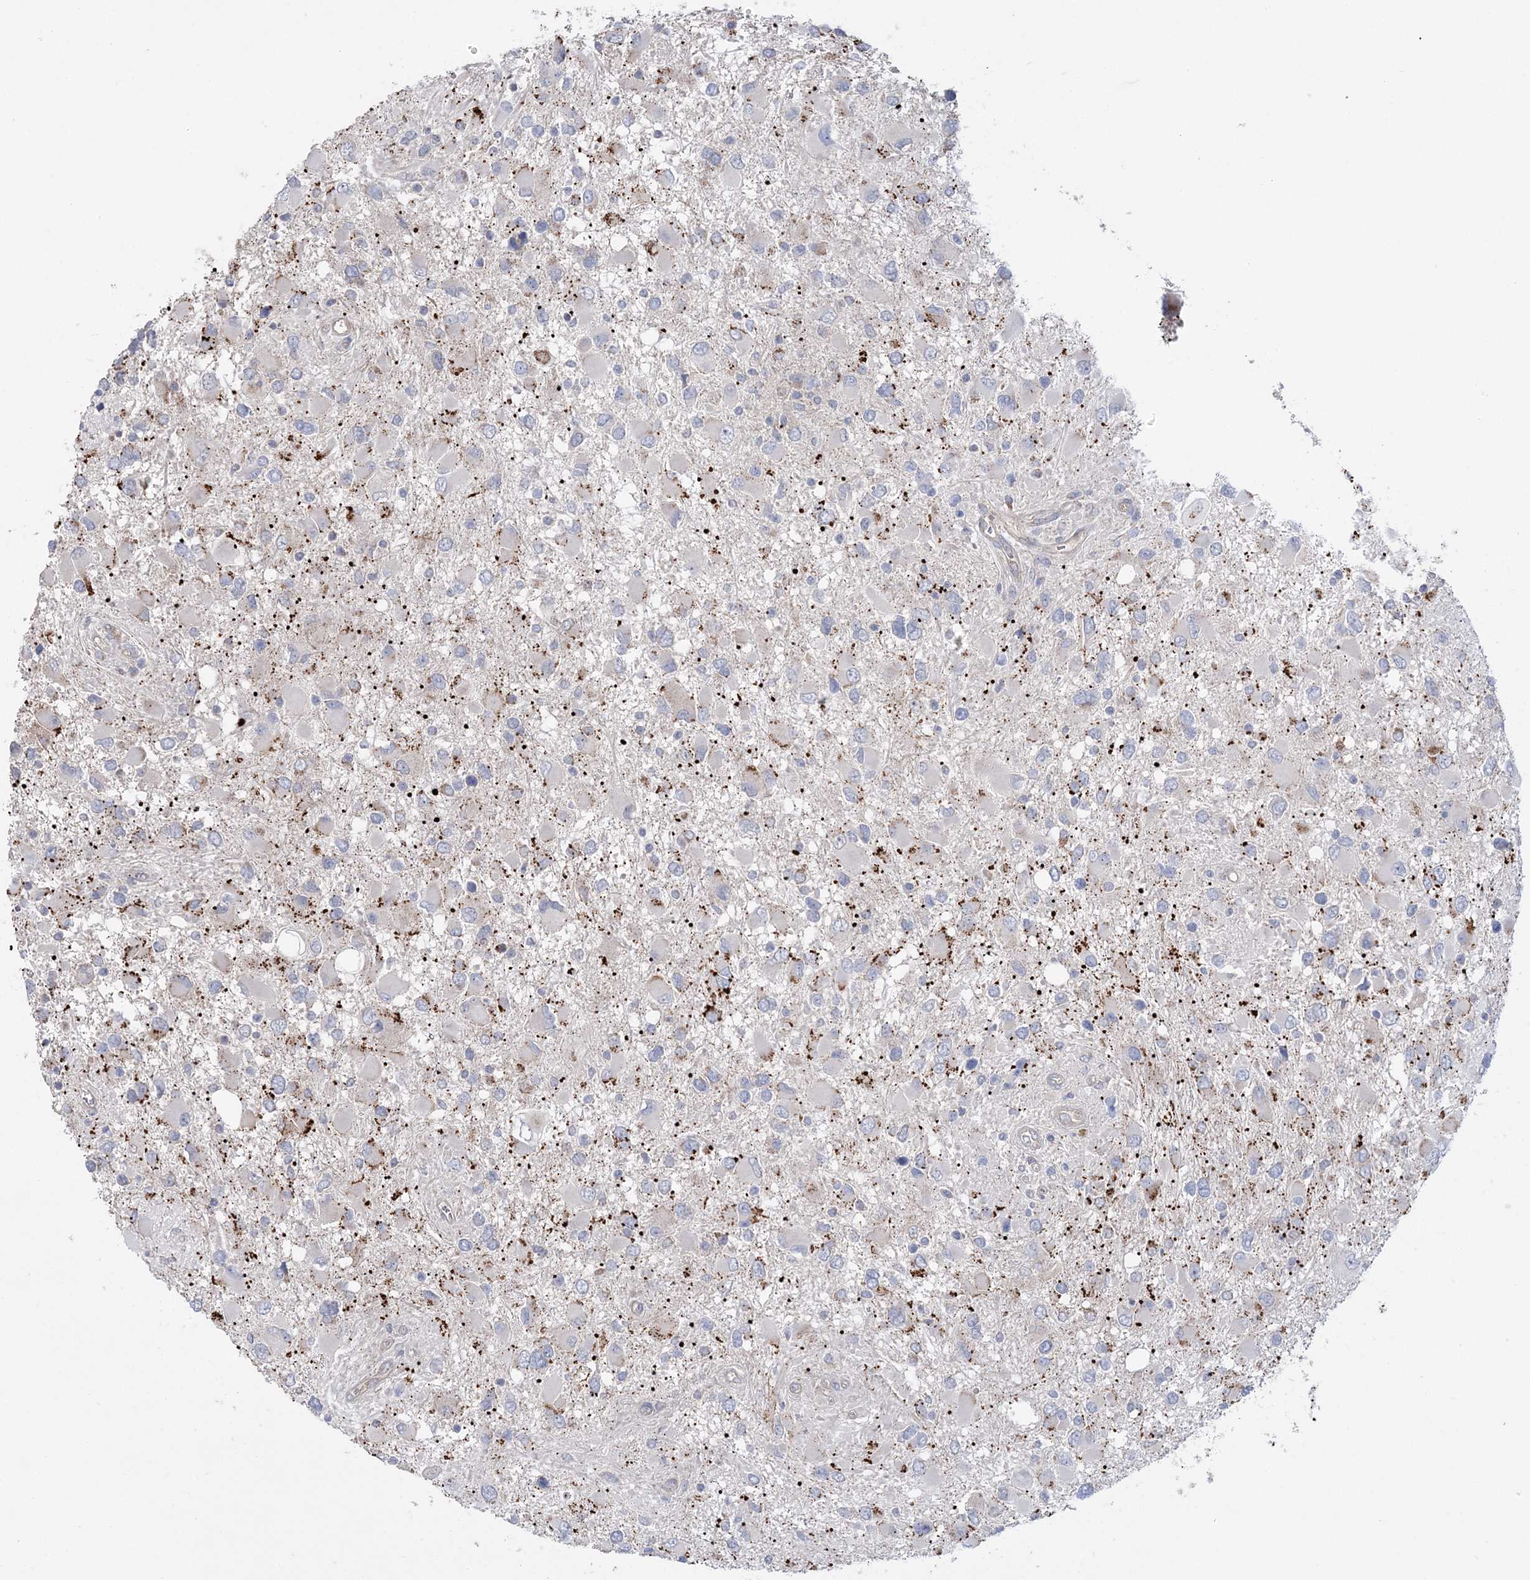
{"staining": {"intensity": "negative", "quantity": "none", "location": "none"}, "tissue": "glioma", "cell_type": "Tumor cells", "image_type": "cancer", "snomed": [{"axis": "morphology", "description": "Glioma, malignant, High grade"}, {"axis": "topography", "description": "Brain"}], "caption": "High power microscopy micrograph of an immunohistochemistry photomicrograph of glioma, revealing no significant staining in tumor cells.", "gene": "MMADHC", "patient": {"sex": "male", "age": 53}}